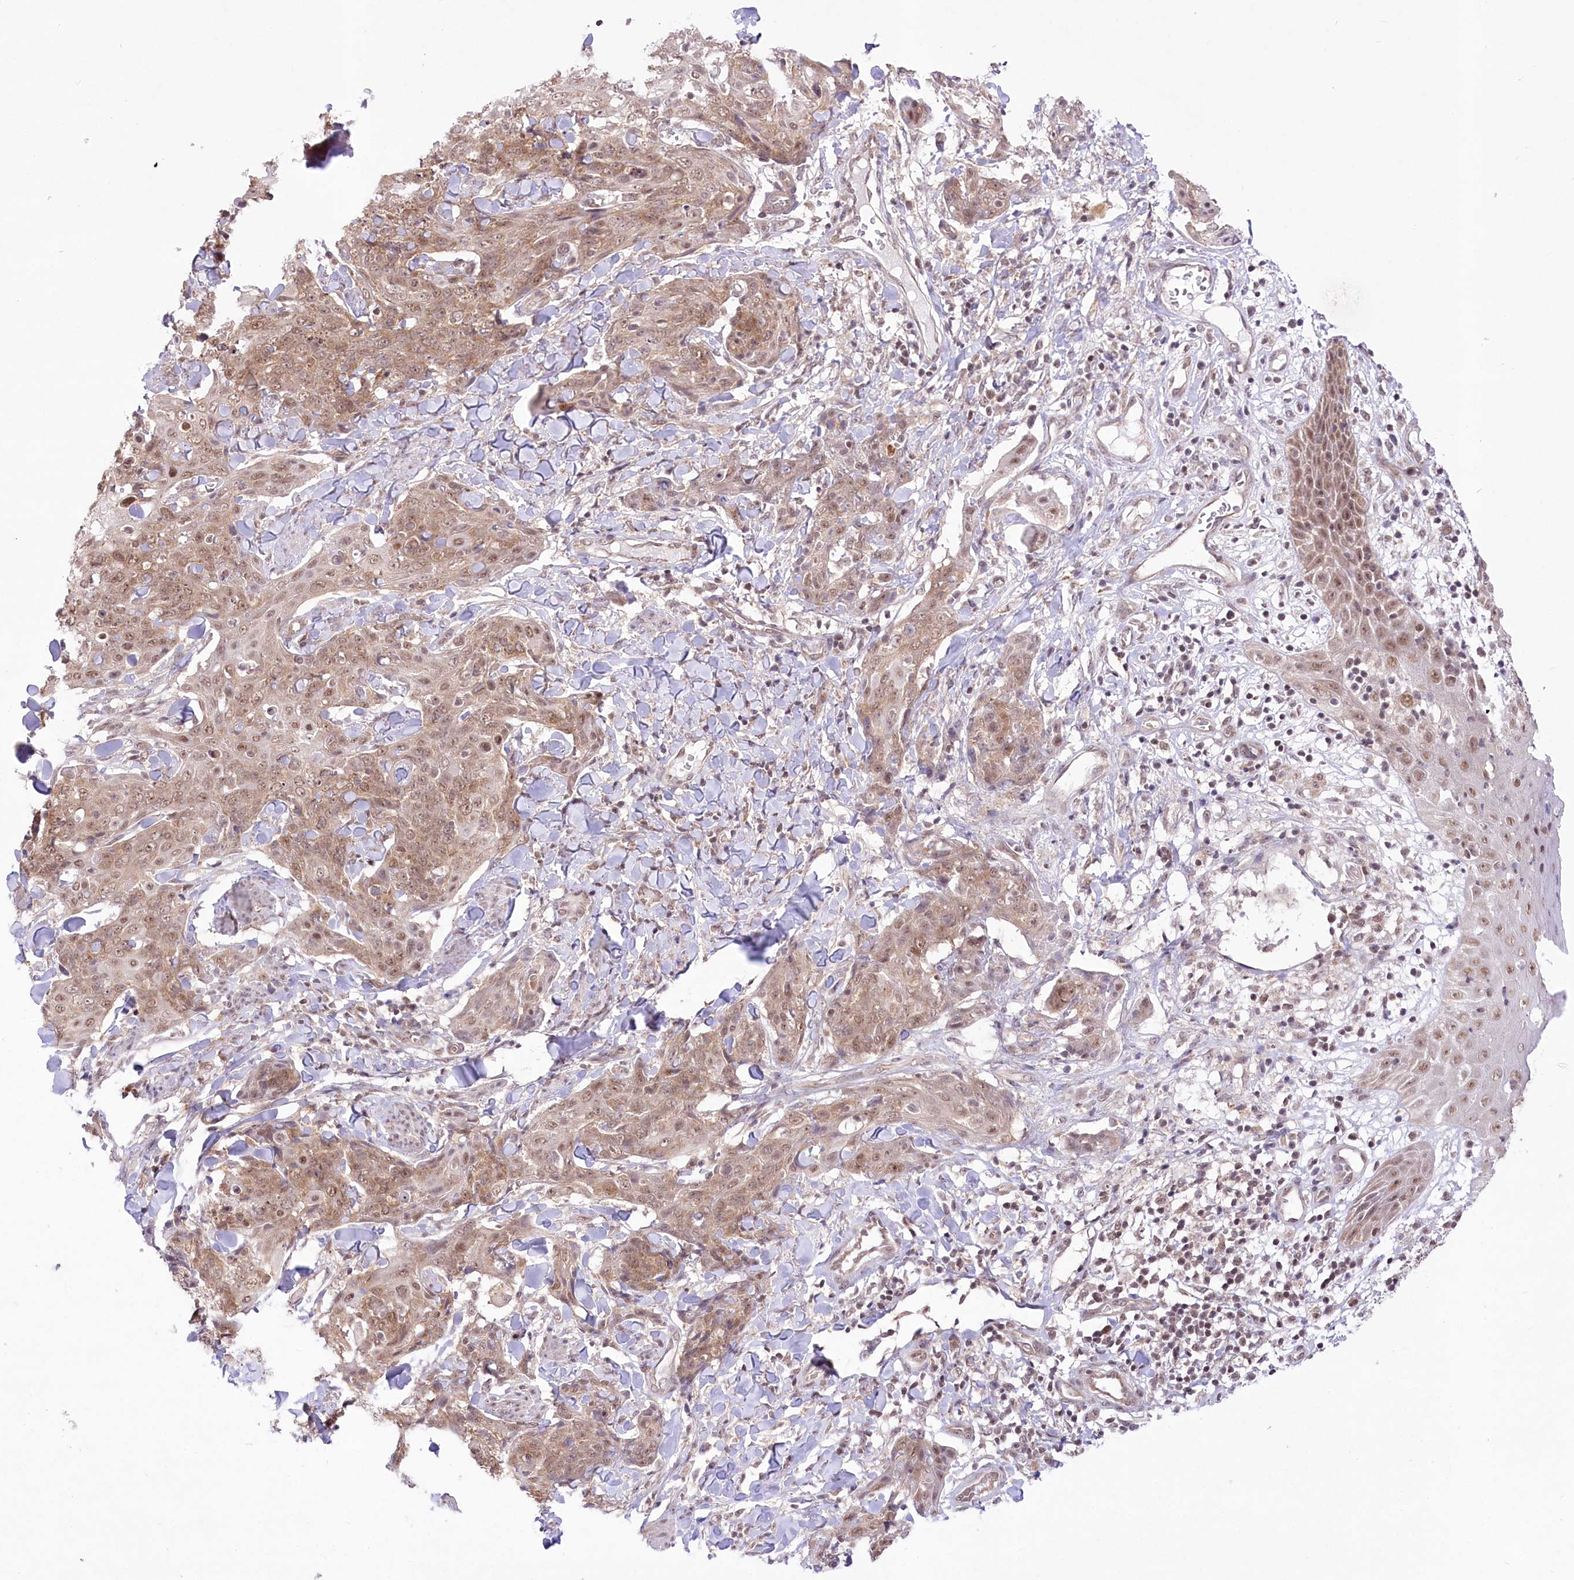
{"staining": {"intensity": "moderate", "quantity": ">75%", "location": "cytoplasmic/membranous,nuclear"}, "tissue": "skin cancer", "cell_type": "Tumor cells", "image_type": "cancer", "snomed": [{"axis": "morphology", "description": "Squamous cell carcinoma, NOS"}, {"axis": "topography", "description": "Skin"}, {"axis": "topography", "description": "Vulva"}], "caption": "IHC photomicrograph of neoplastic tissue: human squamous cell carcinoma (skin) stained using IHC shows medium levels of moderate protein expression localized specifically in the cytoplasmic/membranous and nuclear of tumor cells, appearing as a cytoplasmic/membranous and nuclear brown color.", "gene": "ZMAT2", "patient": {"sex": "female", "age": 85}}